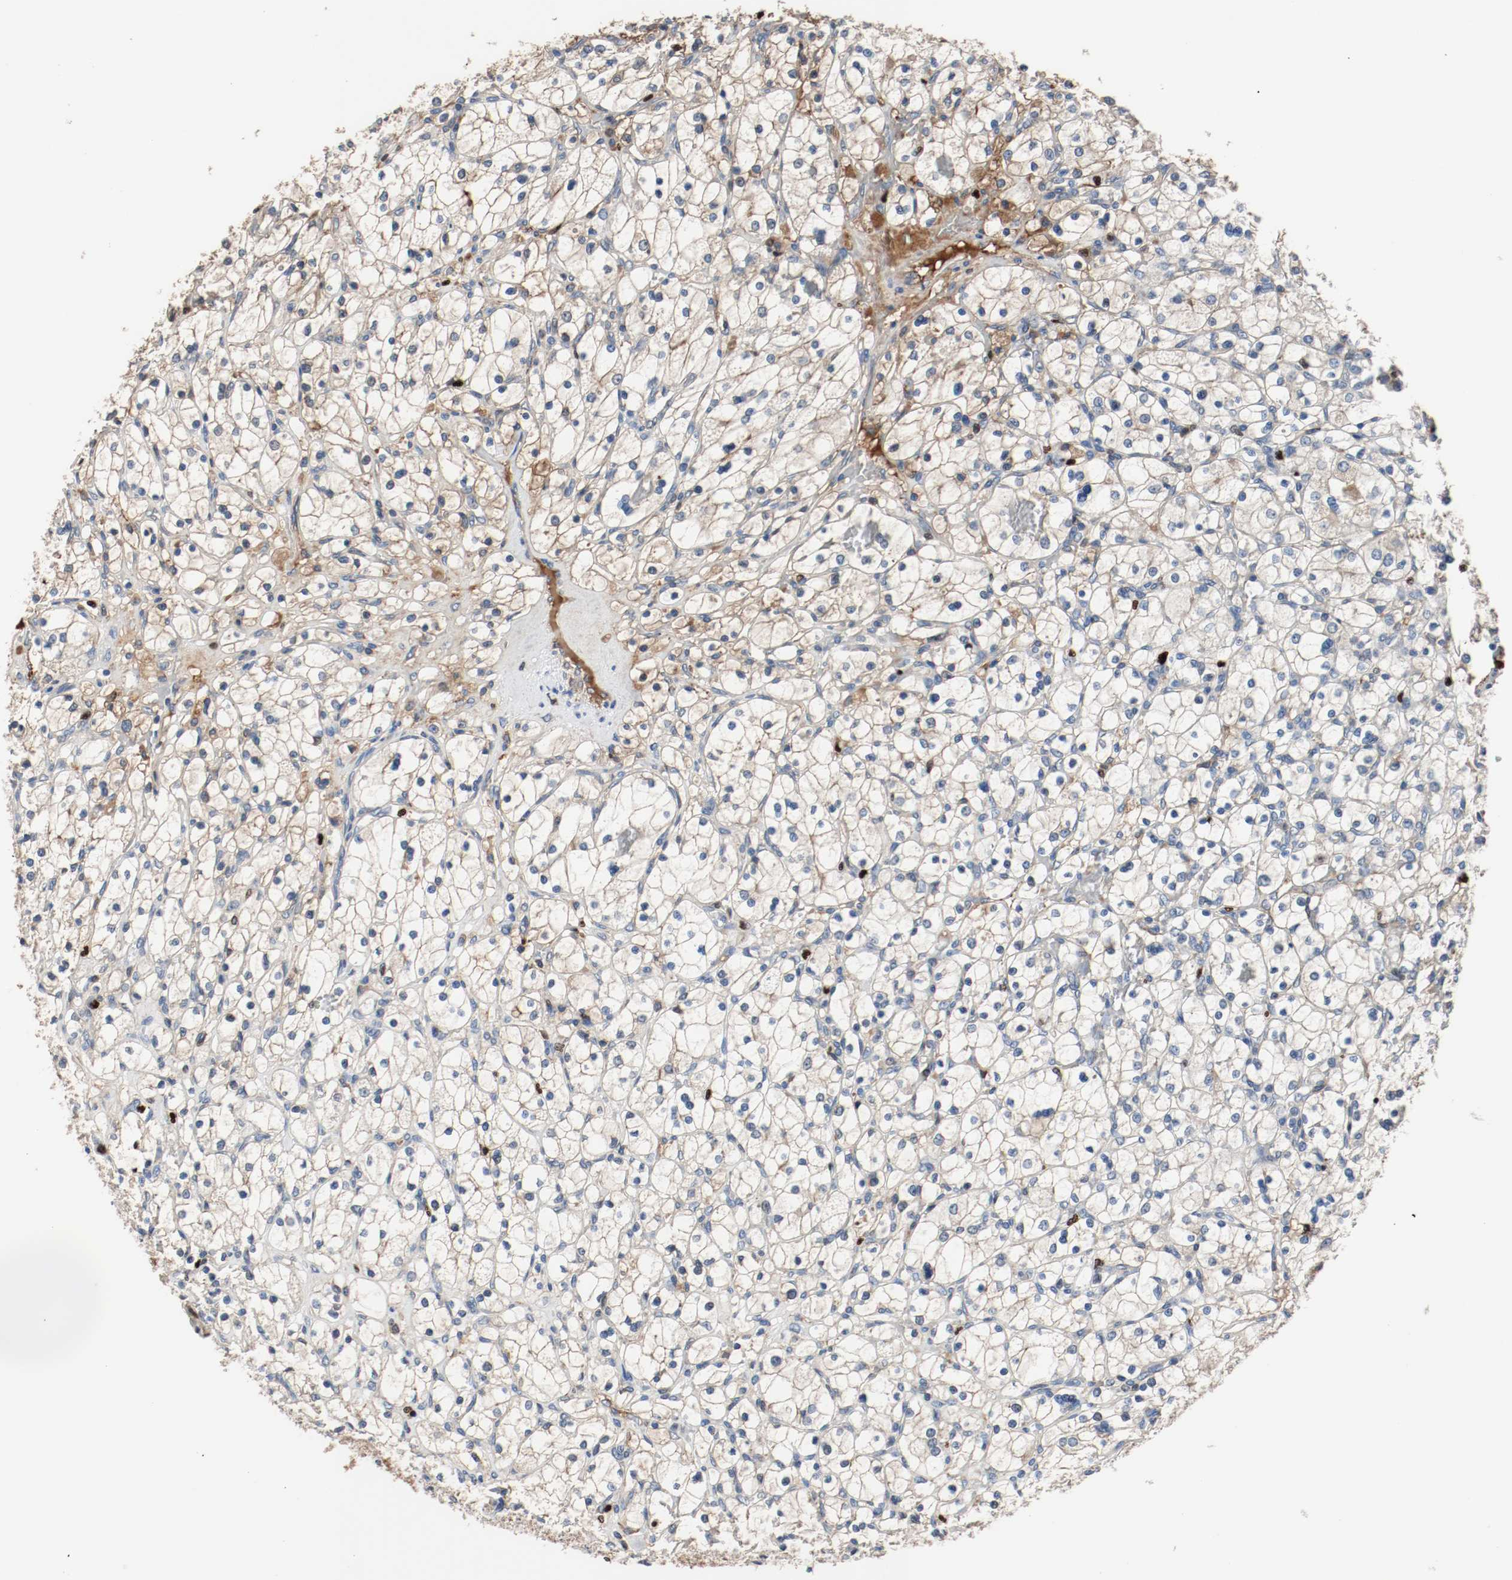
{"staining": {"intensity": "weak", "quantity": "<25%", "location": "cytoplasmic/membranous"}, "tissue": "renal cancer", "cell_type": "Tumor cells", "image_type": "cancer", "snomed": [{"axis": "morphology", "description": "Adenocarcinoma, NOS"}, {"axis": "topography", "description": "Kidney"}], "caption": "Image shows no protein expression in tumor cells of adenocarcinoma (renal) tissue.", "gene": "BLK", "patient": {"sex": "female", "age": 83}}